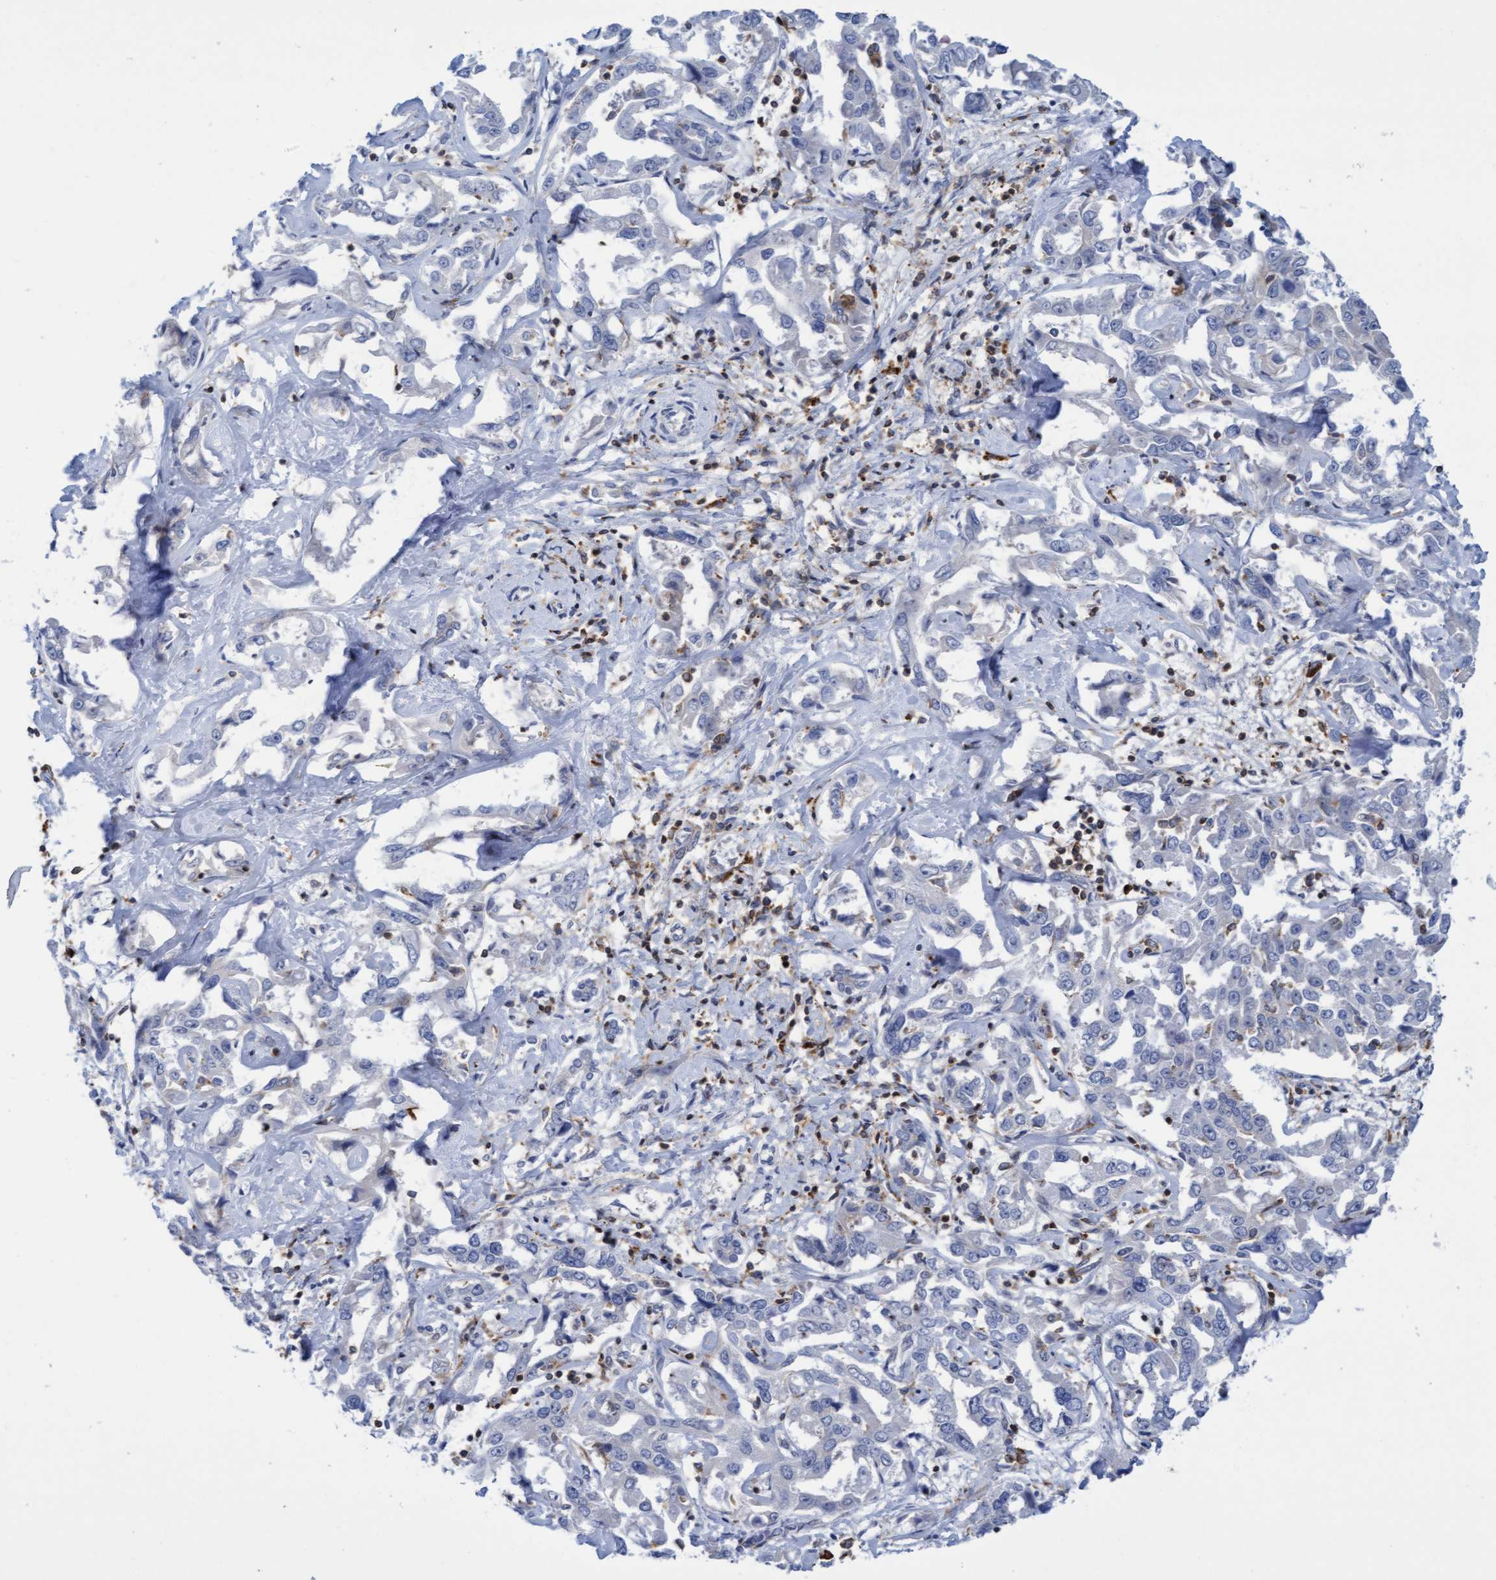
{"staining": {"intensity": "negative", "quantity": "none", "location": "none"}, "tissue": "liver cancer", "cell_type": "Tumor cells", "image_type": "cancer", "snomed": [{"axis": "morphology", "description": "Cholangiocarcinoma"}, {"axis": "topography", "description": "Liver"}], "caption": "Immunohistochemistry image of neoplastic tissue: liver cholangiocarcinoma stained with DAB shows no significant protein positivity in tumor cells.", "gene": "FNBP1", "patient": {"sex": "male", "age": 59}}